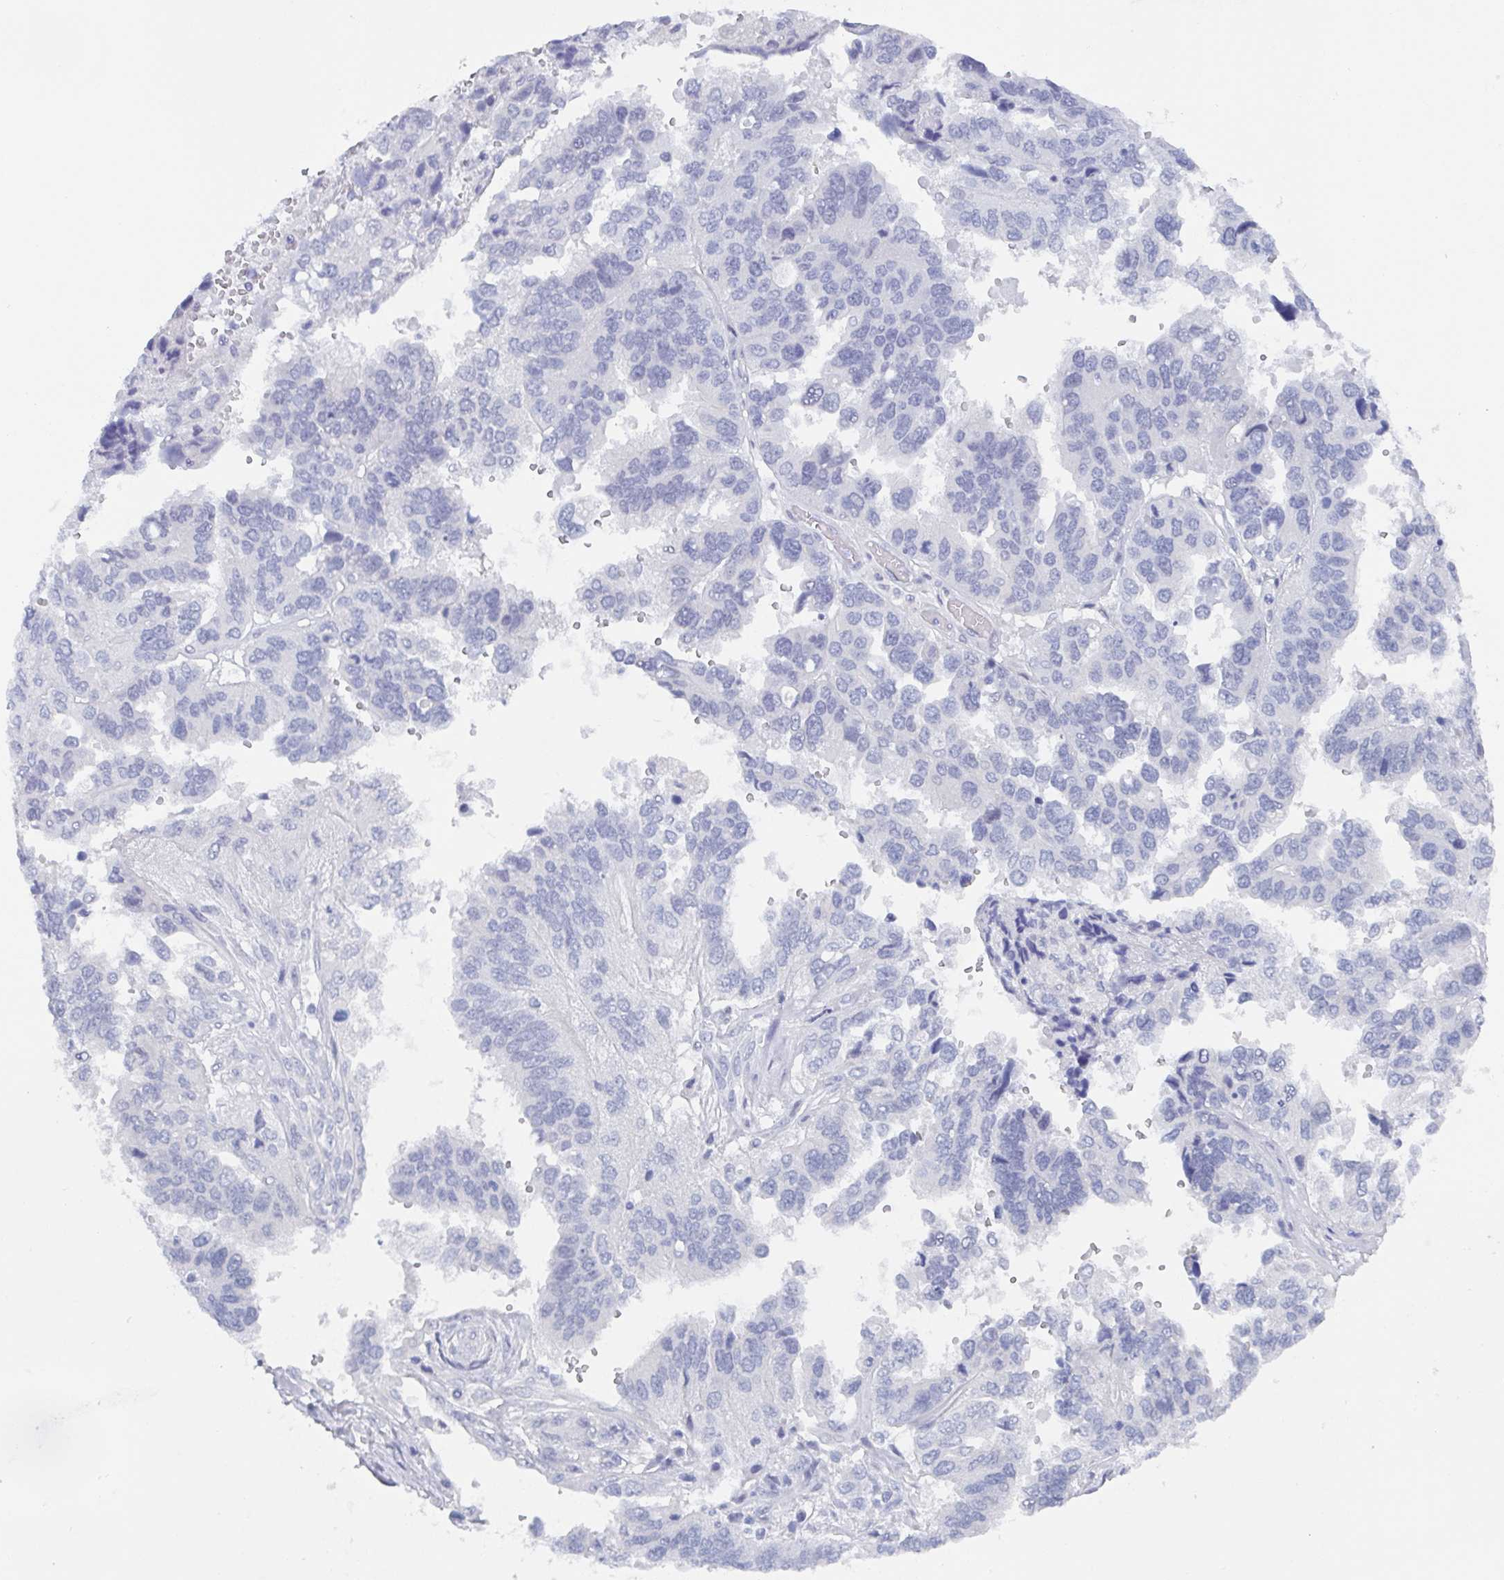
{"staining": {"intensity": "negative", "quantity": "none", "location": "none"}, "tissue": "ovarian cancer", "cell_type": "Tumor cells", "image_type": "cancer", "snomed": [{"axis": "morphology", "description": "Cystadenocarcinoma, serous, NOS"}, {"axis": "topography", "description": "Ovary"}], "caption": "High magnification brightfield microscopy of ovarian cancer (serous cystadenocarcinoma) stained with DAB (3,3'-diaminobenzidine) (brown) and counterstained with hematoxylin (blue): tumor cells show no significant staining.", "gene": "DYDC2", "patient": {"sex": "female", "age": 79}}